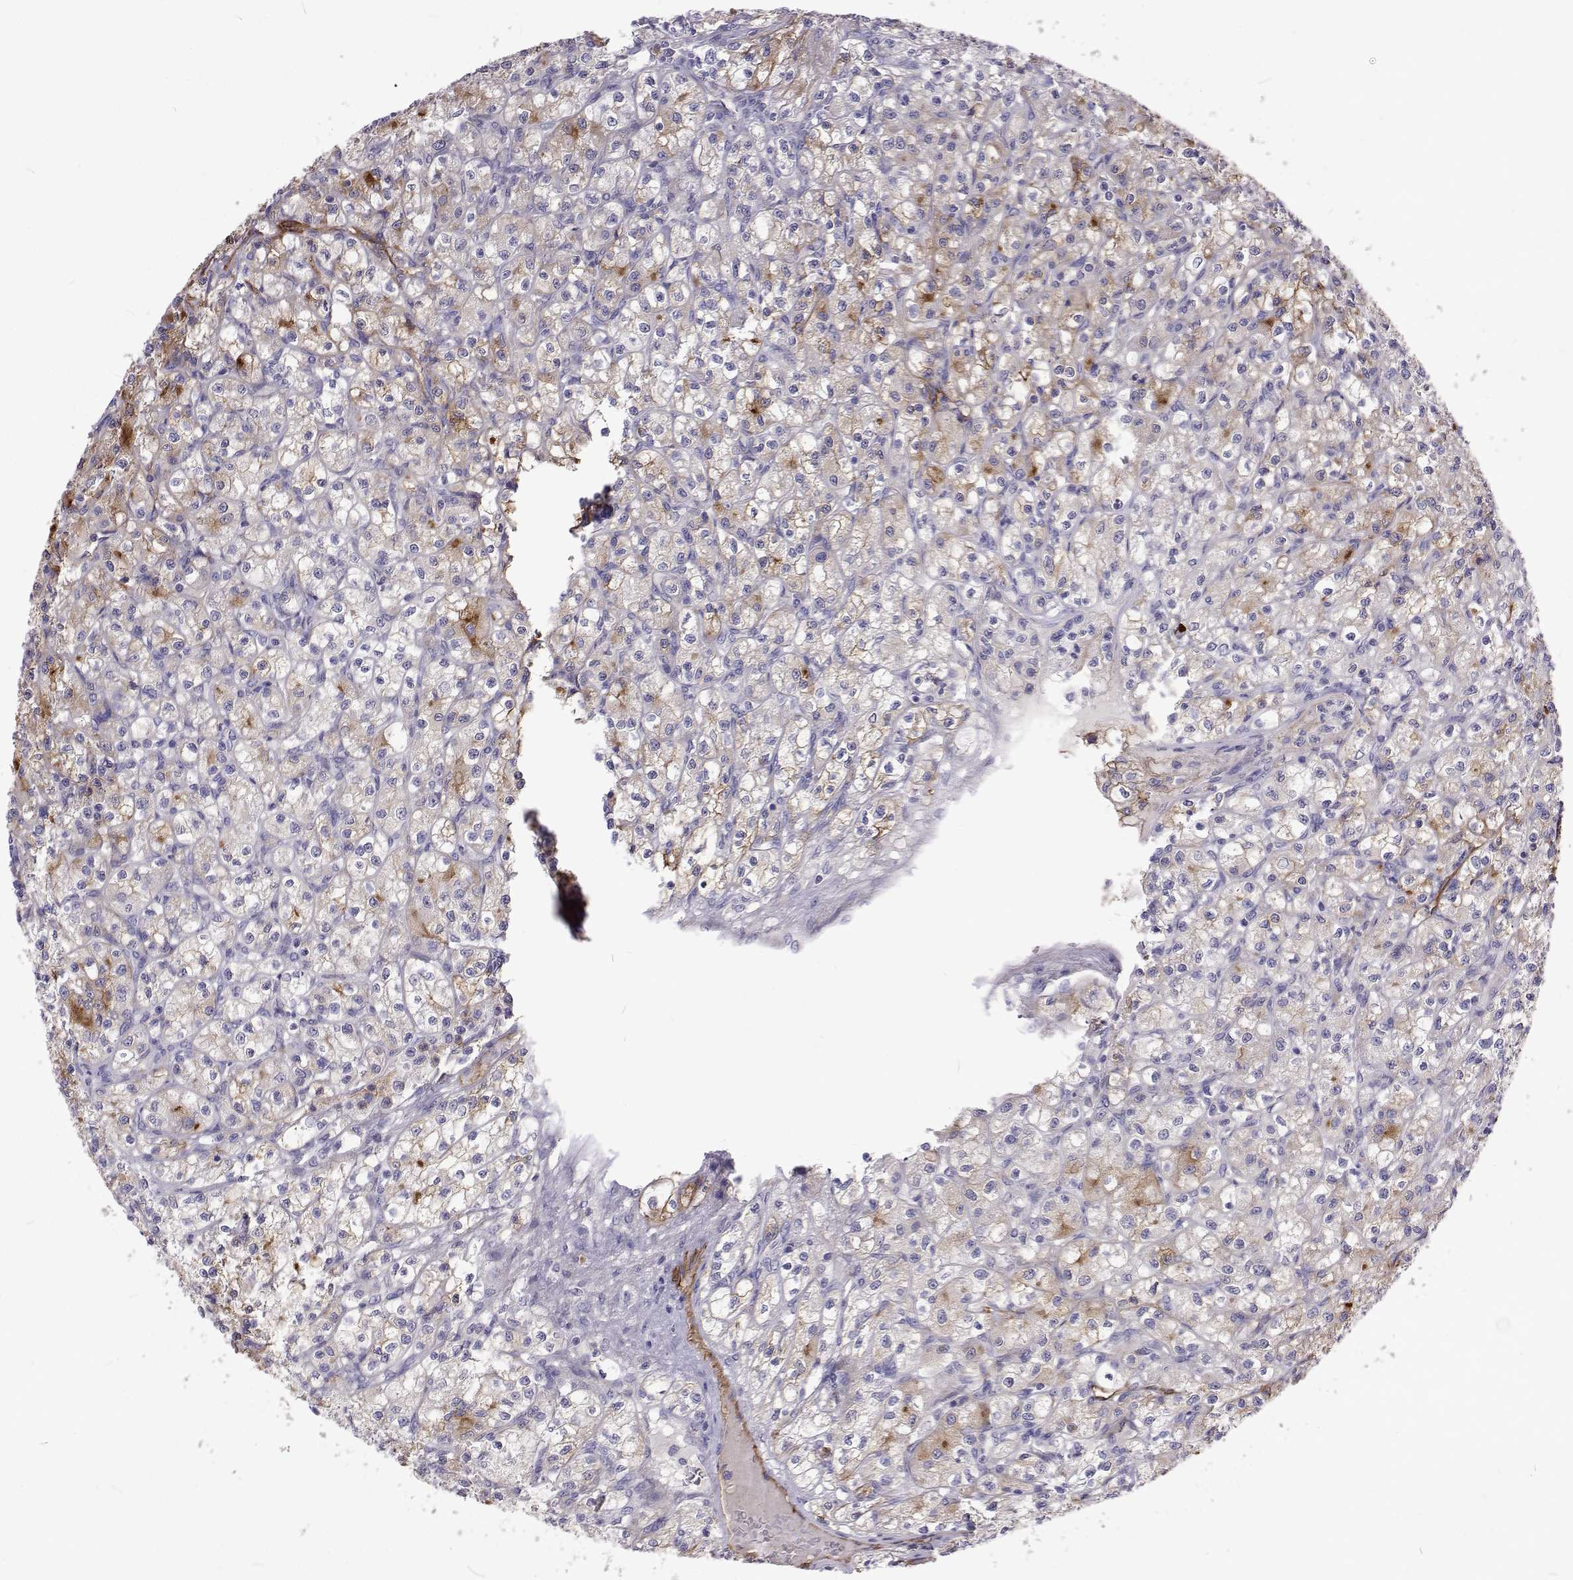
{"staining": {"intensity": "moderate", "quantity": "<25%", "location": "cytoplasmic/membranous"}, "tissue": "renal cancer", "cell_type": "Tumor cells", "image_type": "cancer", "snomed": [{"axis": "morphology", "description": "Adenocarcinoma, NOS"}, {"axis": "topography", "description": "Kidney"}], "caption": "There is low levels of moderate cytoplasmic/membranous expression in tumor cells of renal cancer, as demonstrated by immunohistochemical staining (brown color).", "gene": "NPR3", "patient": {"sex": "female", "age": 70}}